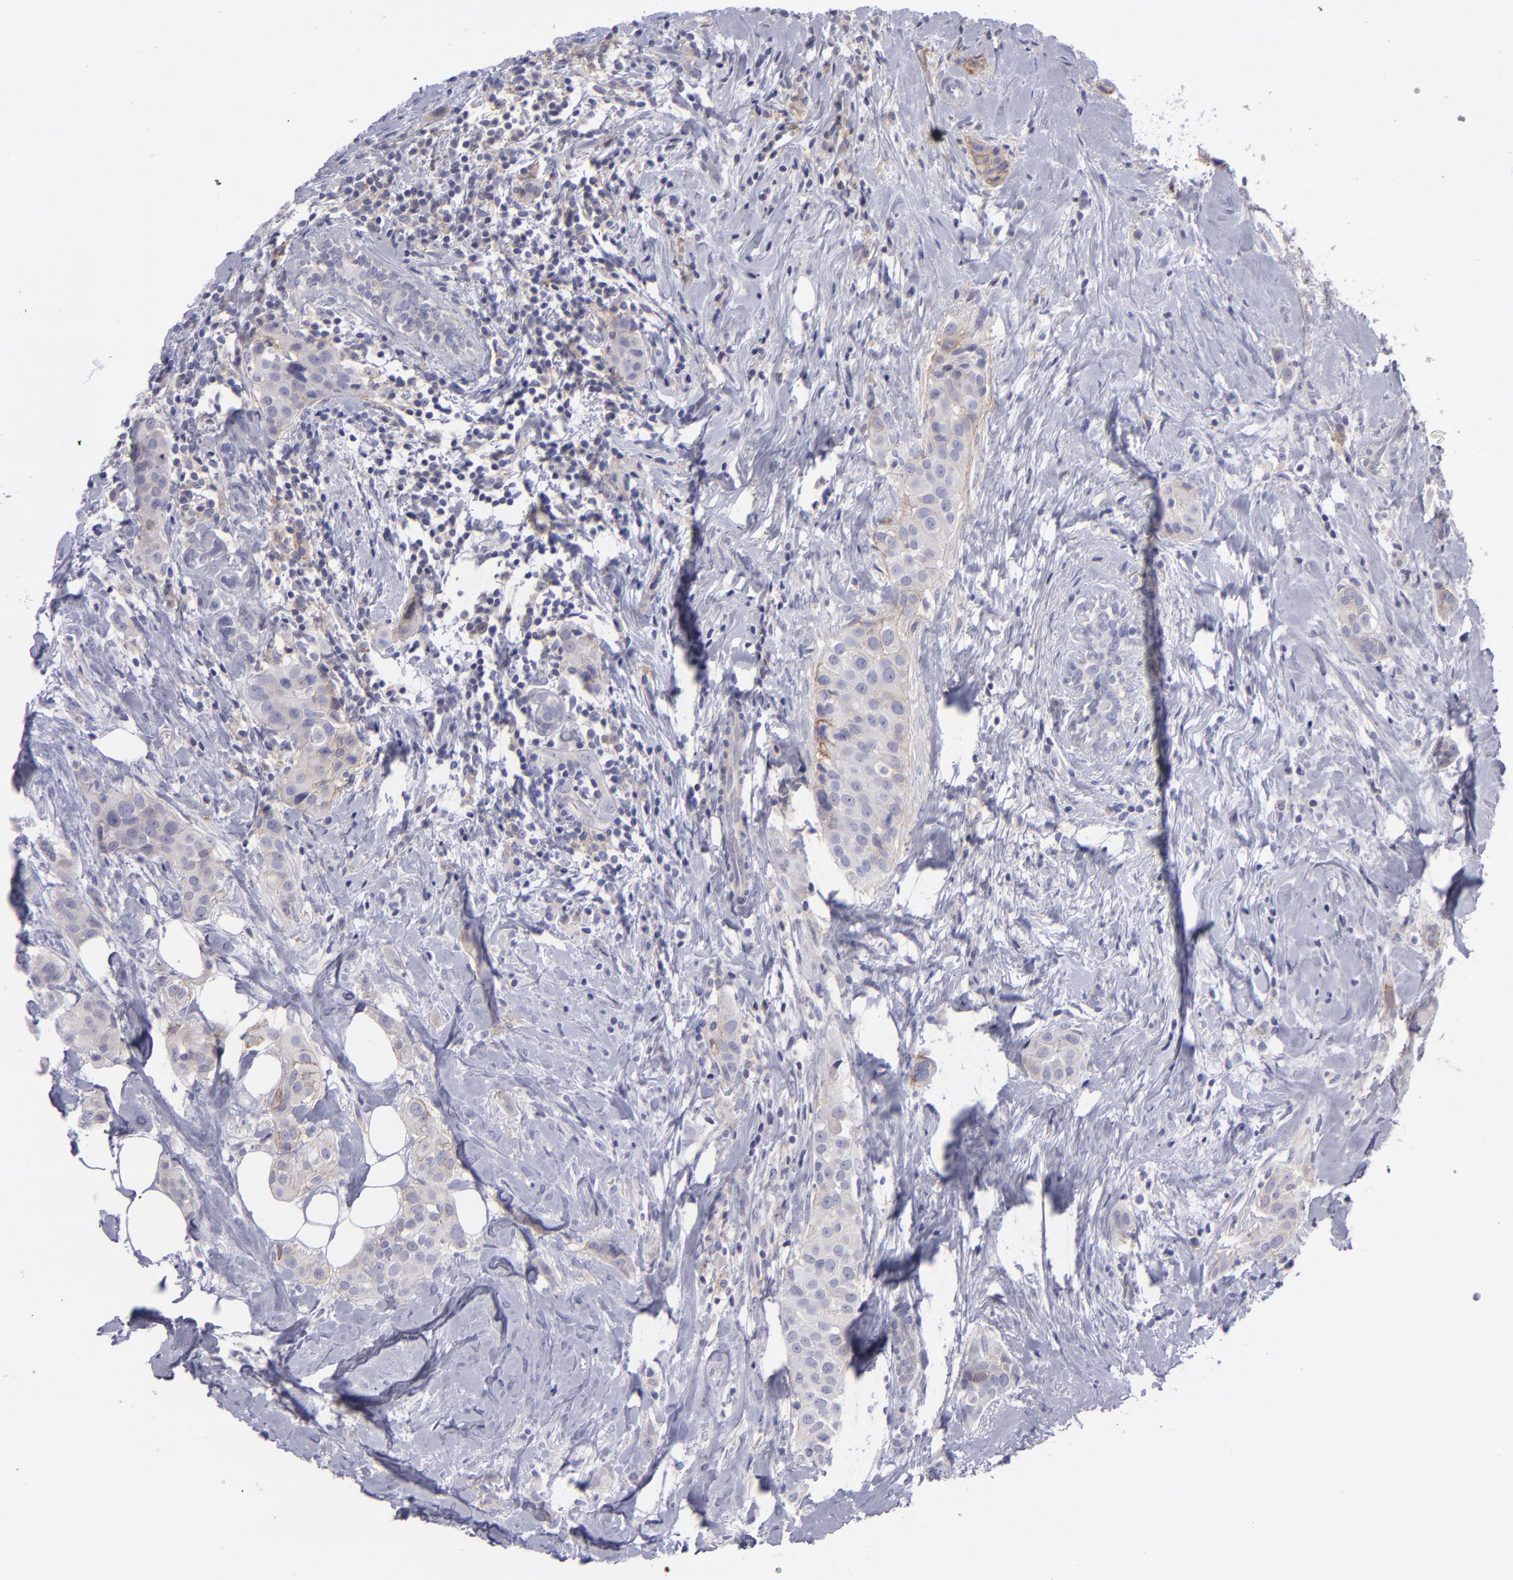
{"staining": {"intensity": "weak", "quantity": "25%-75%", "location": "cytoplasmic/membranous"}, "tissue": "breast cancer", "cell_type": "Tumor cells", "image_type": "cancer", "snomed": [{"axis": "morphology", "description": "Duct carcinoma"}, {"axis": "topography", "description": "Breast"}], "caption": "A brown stain highlights weak cytoplasmic/membranous positivity of a protein in breast cancer (intraductal carcinoma) tumor cells.", "gene": "BSG", "patient": {"sex": "female", "age": 45}}